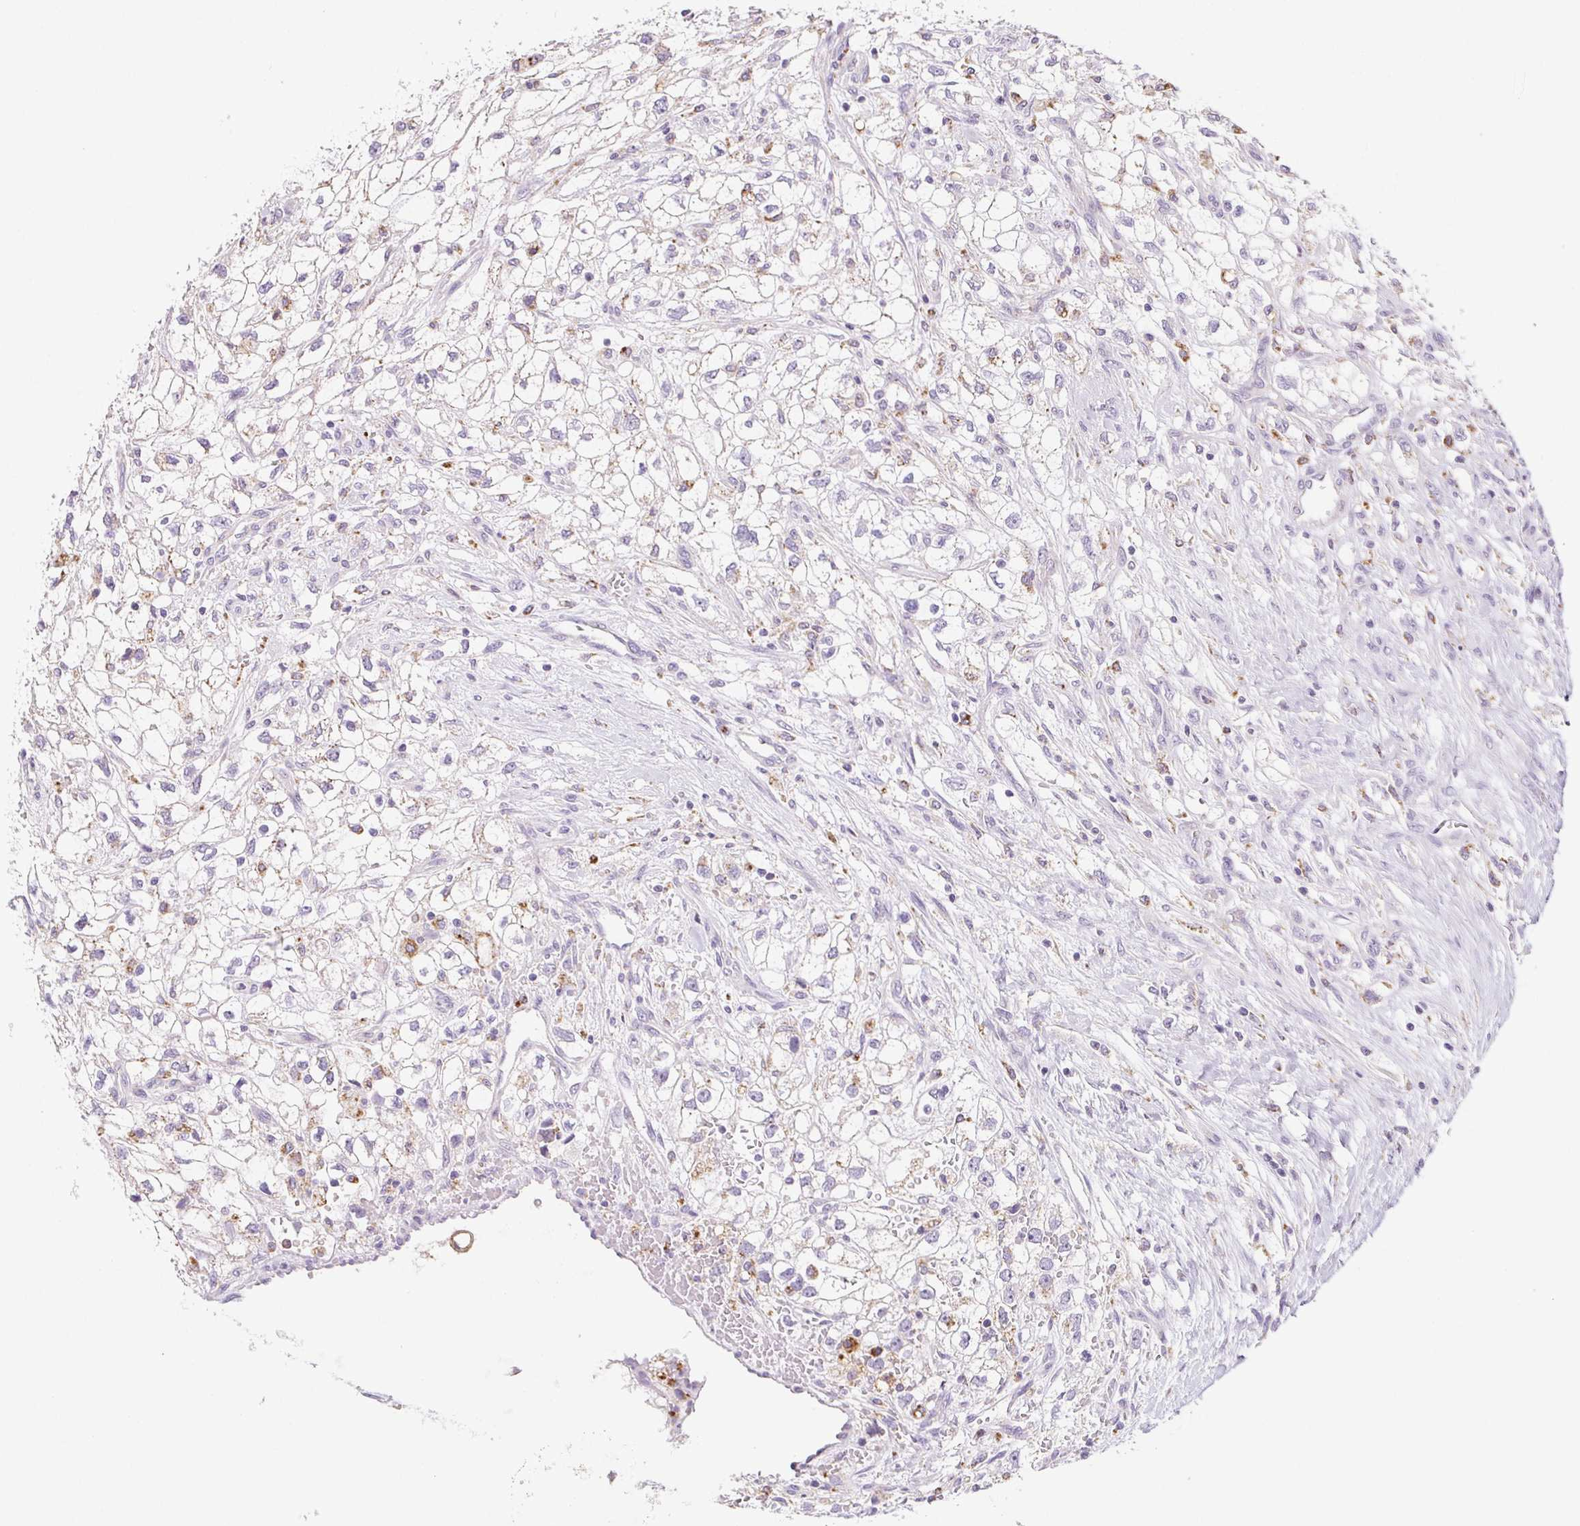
{"staining": {"intensity": "moderate", "quantity": "<25%", "location": "cytoplasmic/membranous"}, "tissue": "renal cancer", "cell_type": "Tumor cells", "image_type": "cancer", "snomed": [{"axis": "morphology", "description": "Adenocarcinoma, NOS"}, {"axis": "topography", "description": "Kidney"}], "caption": "The histopathology image displays immunohistochemical staining of renal cancer (adenocarcinoma). There is moderate cytoplasmic/membranous positivity is identified in about <25% of tumor cells. (Stains: DAB in brown, nuclei in blue, Microscopy: brightfield microscopy at high magnification).", "gene": "LIPA", "patient": {"sex": "male", "age": 59}}